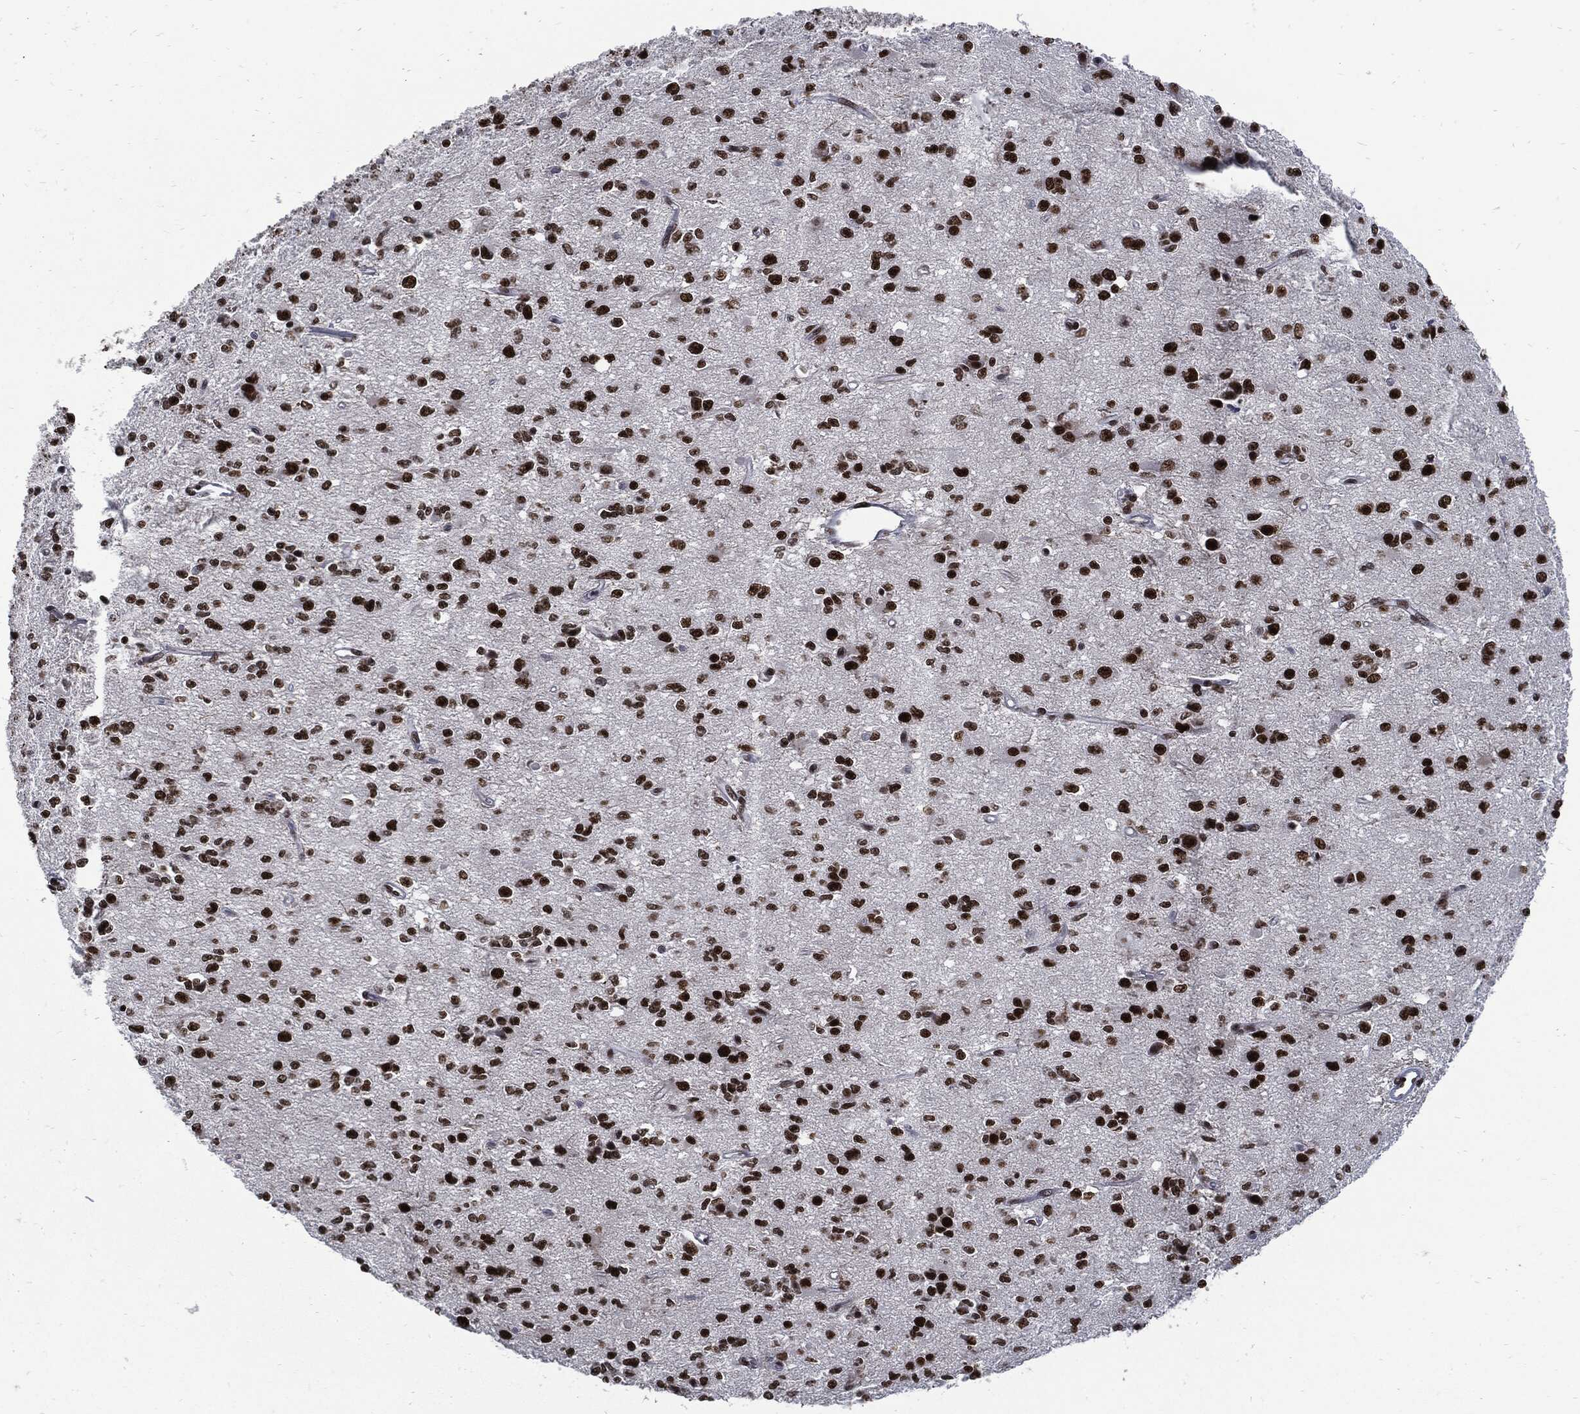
{"staining": {"intensity": "strong", "quantity": ">75%", "location": "nuclear"}, "tissue": "glioma", "cell_type": "Tumor cells", "image_type": "cancer", "snomed": [{"axis": "morphology", "description": "Glioma, malignant, Low grade"}, {"axis": "topography", "description": "Brain"}], "caption": "A photomicrograph showing strong nuclear staining in approximately >75% of tumor cells in malignant glioma (low-grade), as visualized by brown immunohistochemical staining.", "gene": "TERF2", "patient": {"sex": "female", "age": 45}}